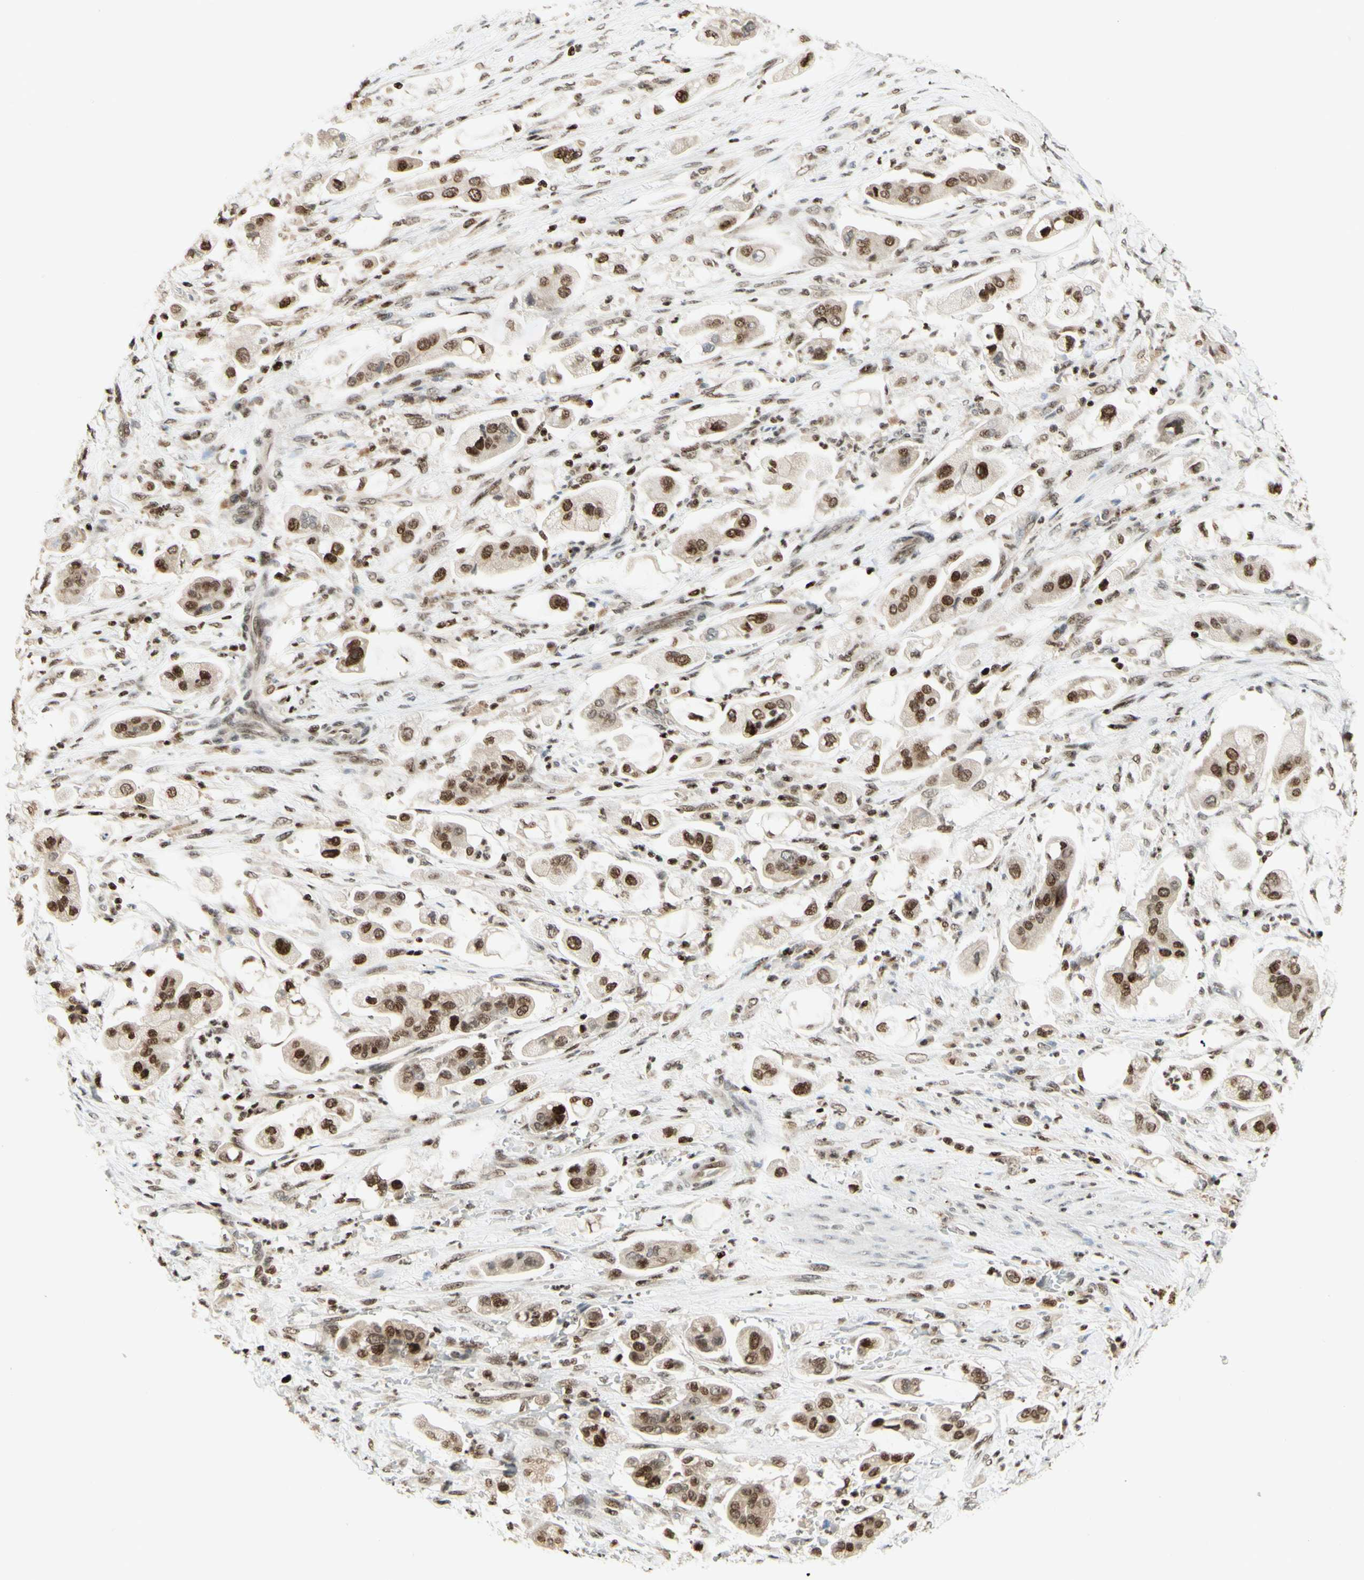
{"staining": {"intensity": "moderate", "quantity": ">75%", "location": "cytoplasmic/membranous,nuclear"}, "tissue": "stomach cancer", "cell_type": "Tumor cells", "image_type": "cancer", "snomed": [{"axis": "morphology", "description": "Adenocarcinoma, NOS"}, {"axis": "topography", "description": "Stomach"}], "caption": "This image demonstrates stomach cancer (adenocarcinoma) stained with immunohistochemistry to label a protein in brown. The cytoplasmic/membranous and nuclear of tumor cells show moderate positivity for the protein. Nuclei are counter-stained blue.", "gene": "CDKL5", "patient": {"sex": "male", "age": 62}}